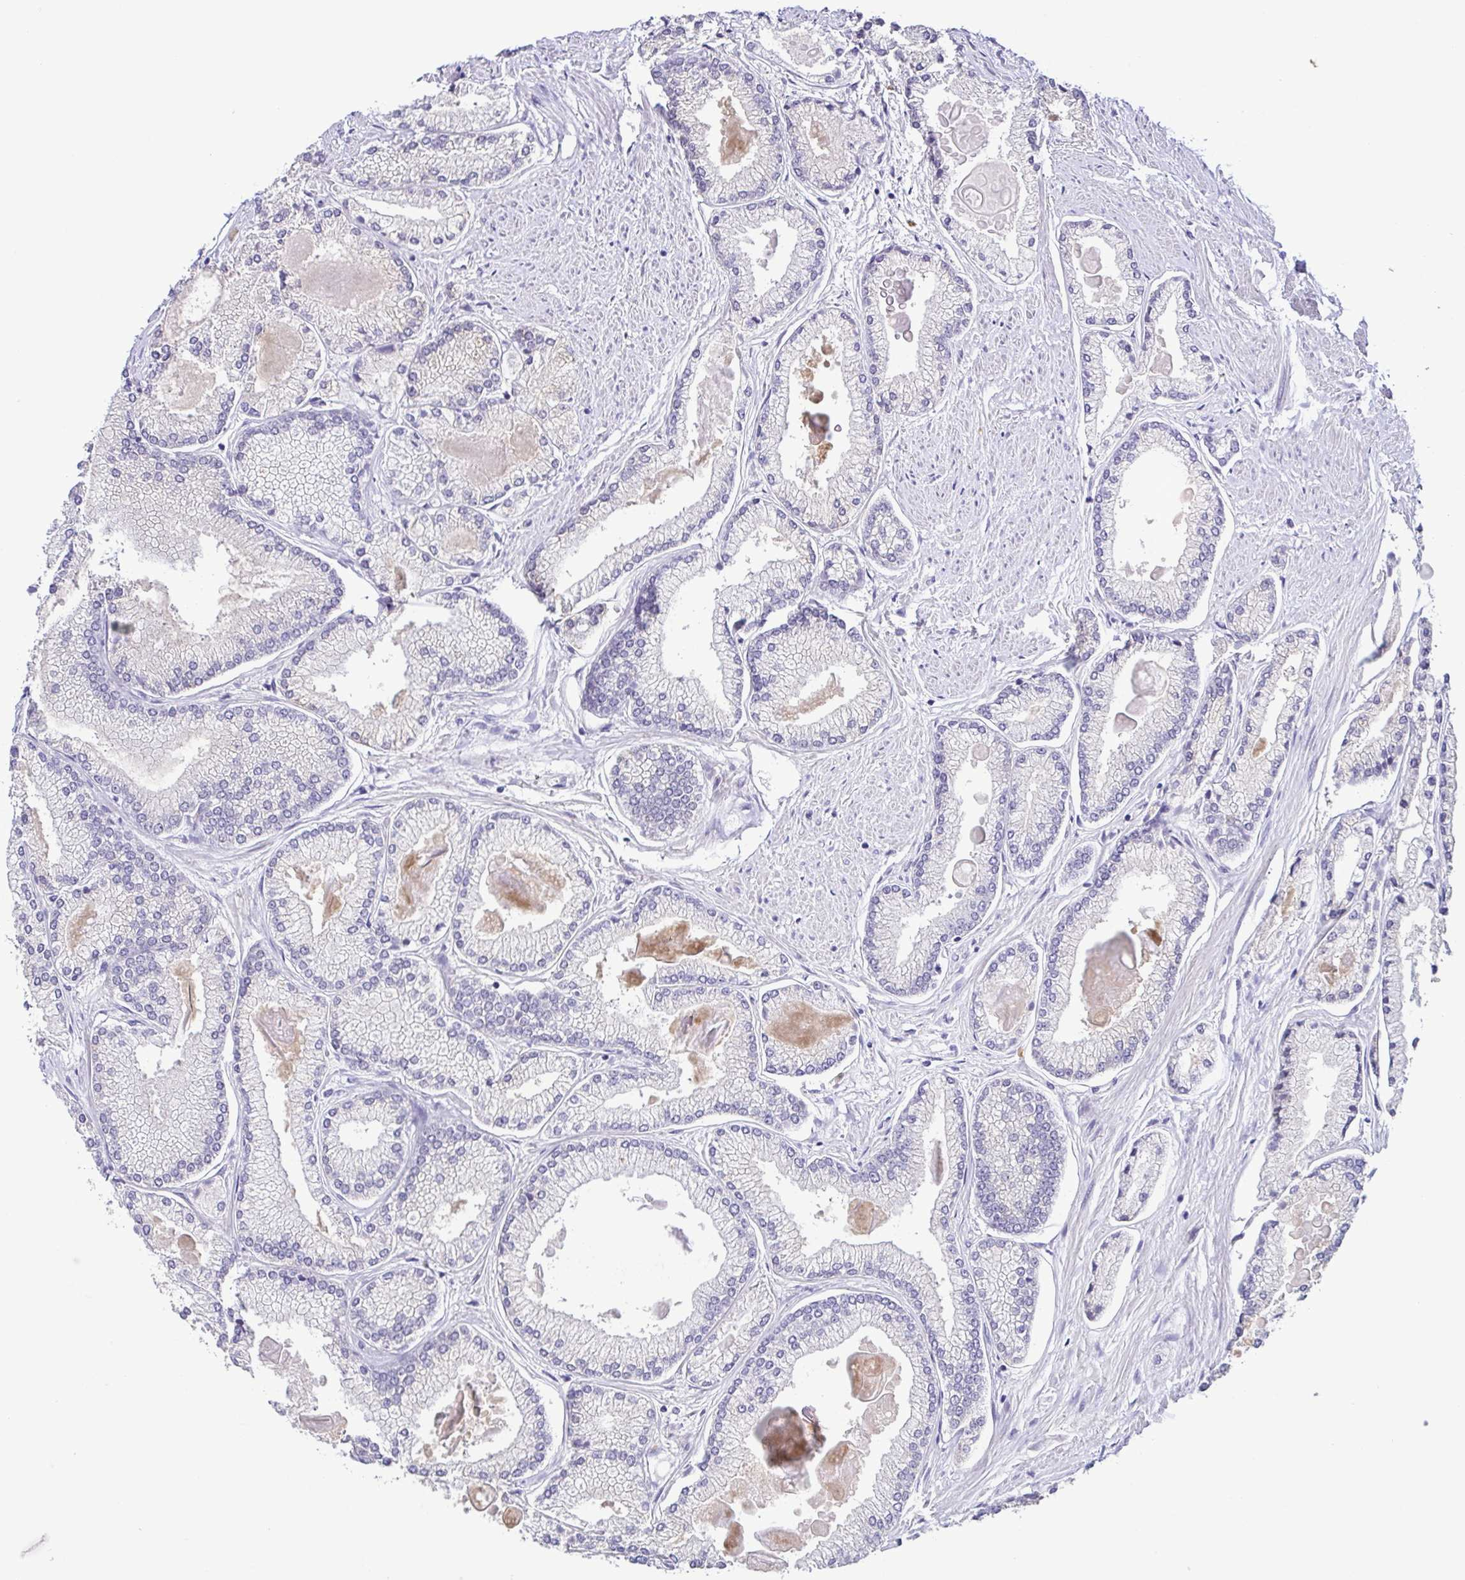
{"staining": {"intensity": "negative", "quantity": "none", "location": "none"}, "tissue": "prostate cancer", "cell_type": "Tumor cells", "image_type": "cancer", "snomed": [{"axis": "morphology", "description": "Adenocarcinoma, High grade"}, {"axis": "topography", "description": "Prostate"}], "caption": "High power microscopy photomicrograph of an immunohistochemistry histopathology image of prostate cancer (adenocarcinoma (high-grade)), revealing no significant expression in tumor cells.", "gene": "TERT", "patient": {"sex": "male", "age": 68}}